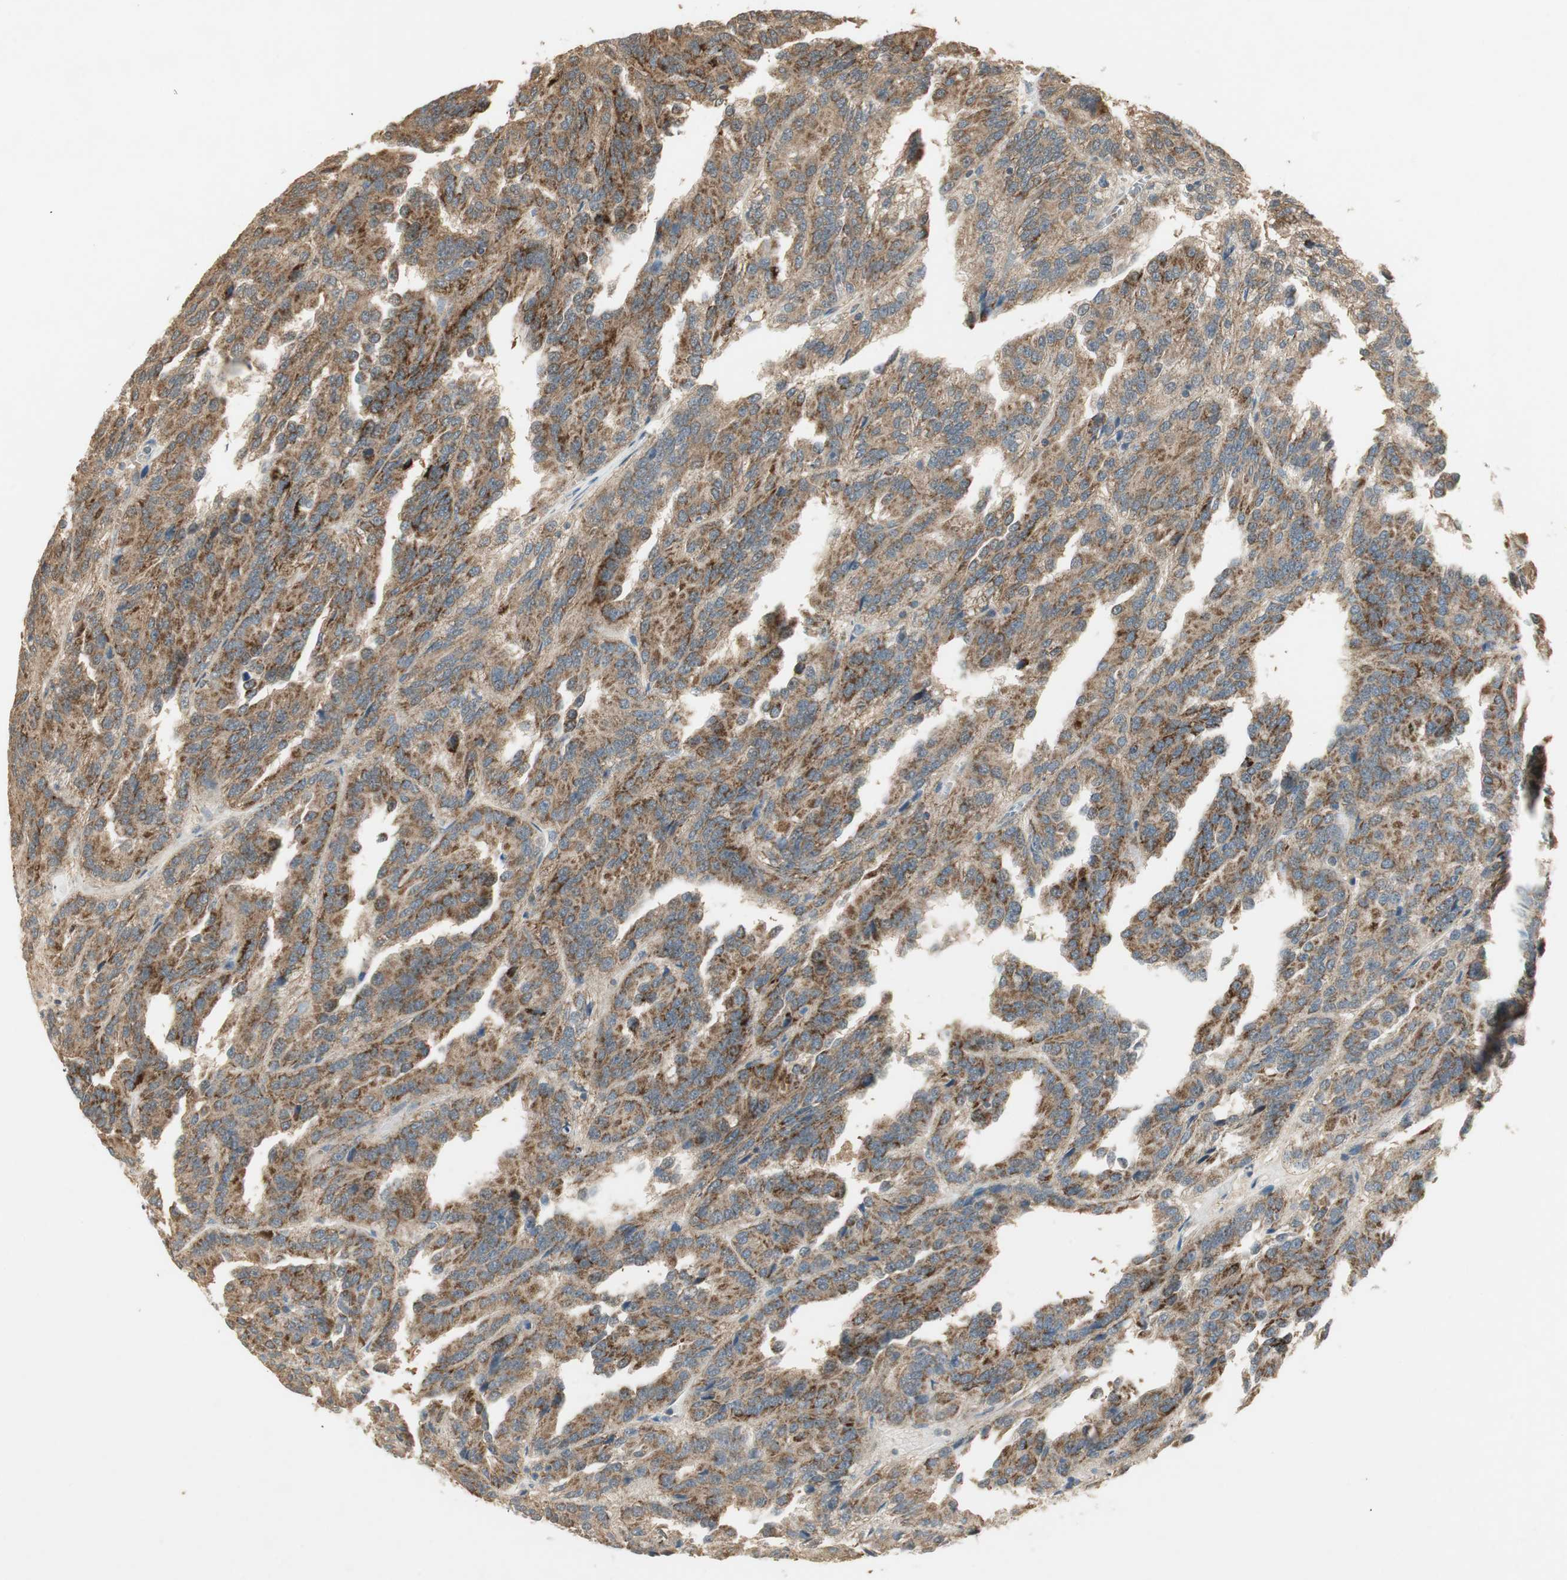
{"staining": {"intensity": "strong", "quantity": ">75%", "location": "cytoplasmic/membranous"}, "tissue": "renal cancer", "cell_type": "Tumor cells", "image_type": "cancer", "snomed": [{"axis": "morphology", "description": "Adenocarcinoma, NOS"}, {"axis": "topography", "description": "Kidney"}], "caption": "Strong cytoplasmic/membranous positivity is seen in approximately >75% of tumor cells in renal adenocarcinoma. (brown staining indicates protein expression, while blue staining denotes nuclei).", "gene": "USP2", "patient": {"sex": "male", "age": 46}}